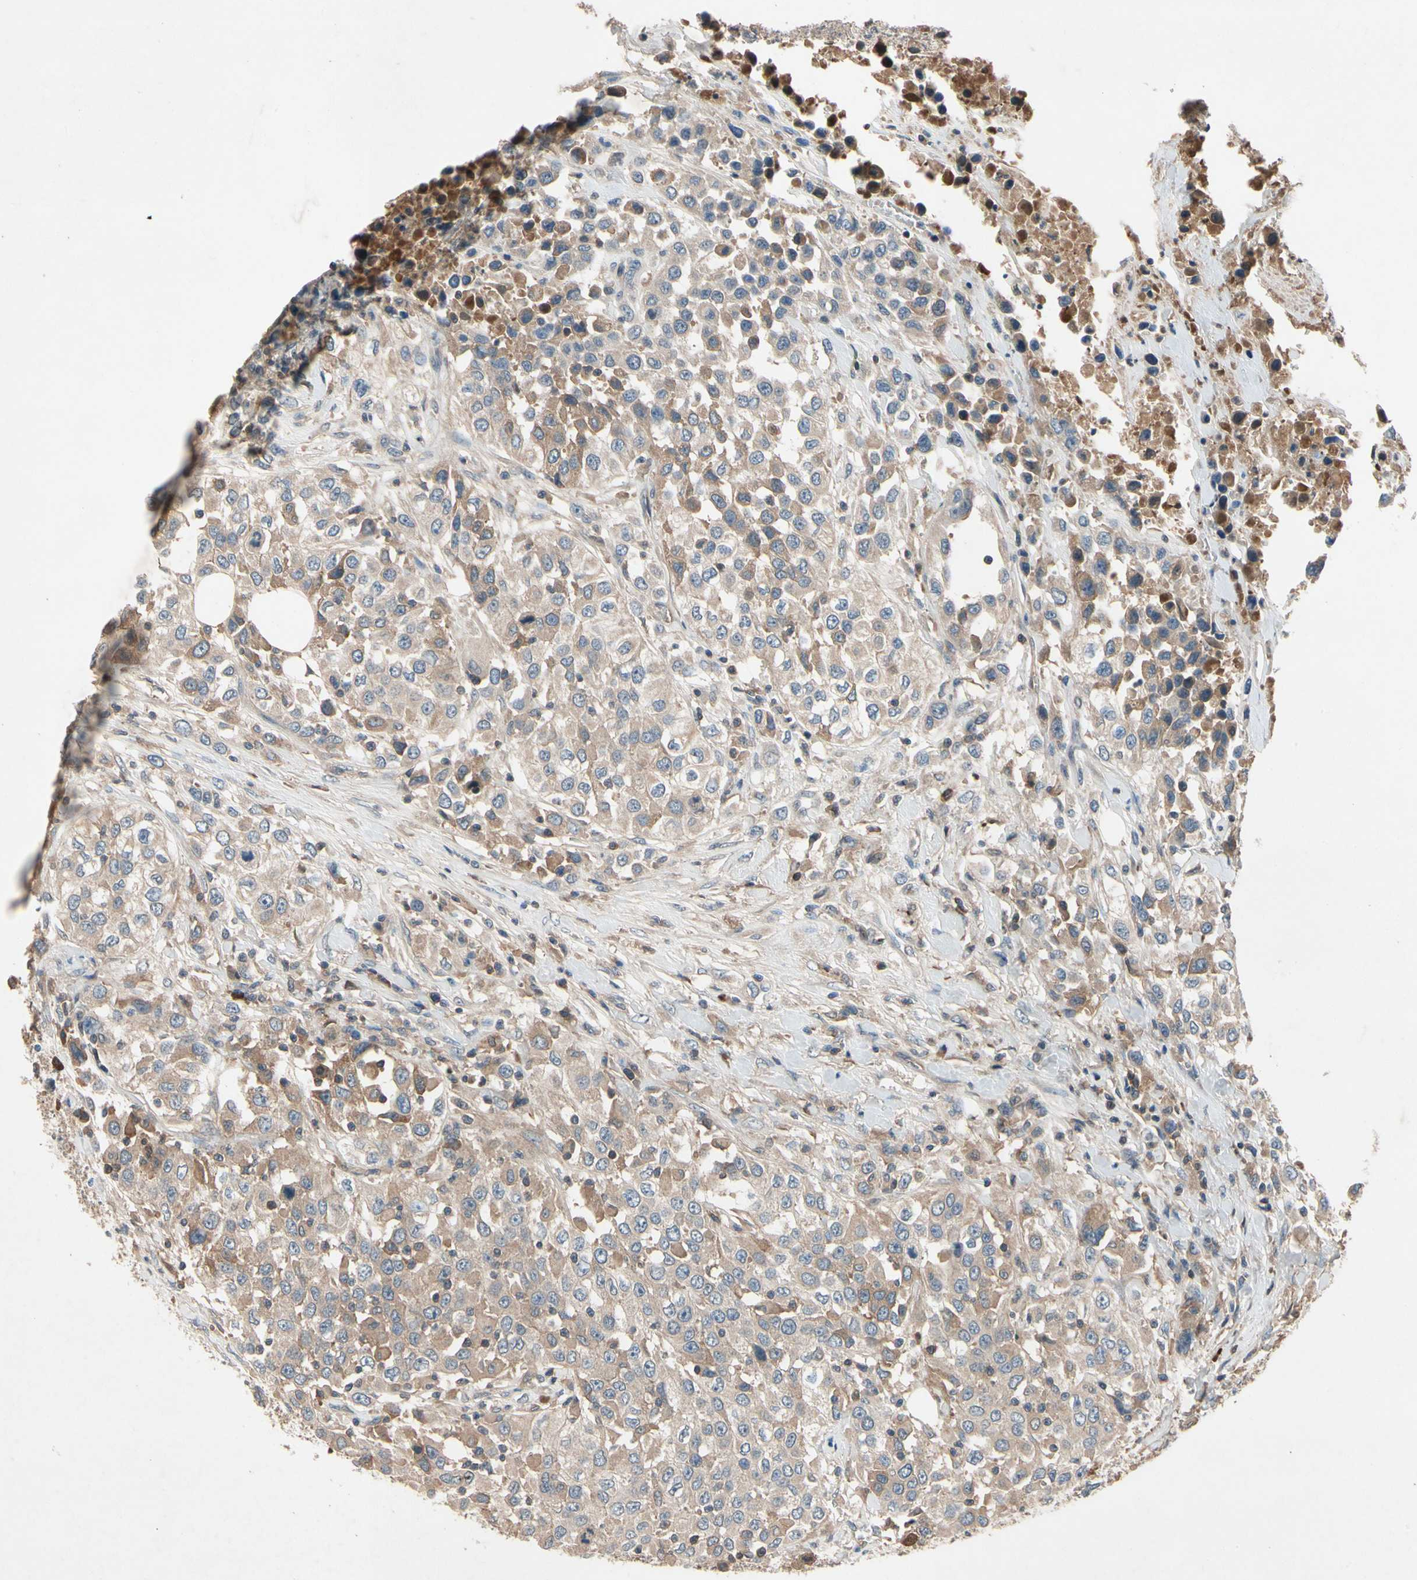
{"staining": {"intensity": "weak", "quantity": ">75%", "location": "cytoplasmic/membranous"}, "tissue": "urothelial cancer", "cell_type": "Tumor cells", "image_type": "cancer", "snomed": [{"axis": "morphology", "description": "Urothelial carcinoma, High grade"}, {"axis": "topography", "description": "Urinary bladder"}], "caption": "This histopathology image shows urothelial cancer stained with IHC to label a protein in brown. The cytoplasmic/membranous of tumor cells show weak positivity for the protein. Nuclei are counter-stained blue.", "gene": "IL1RL1", "patient": {"sex": "female", "age": 80}}